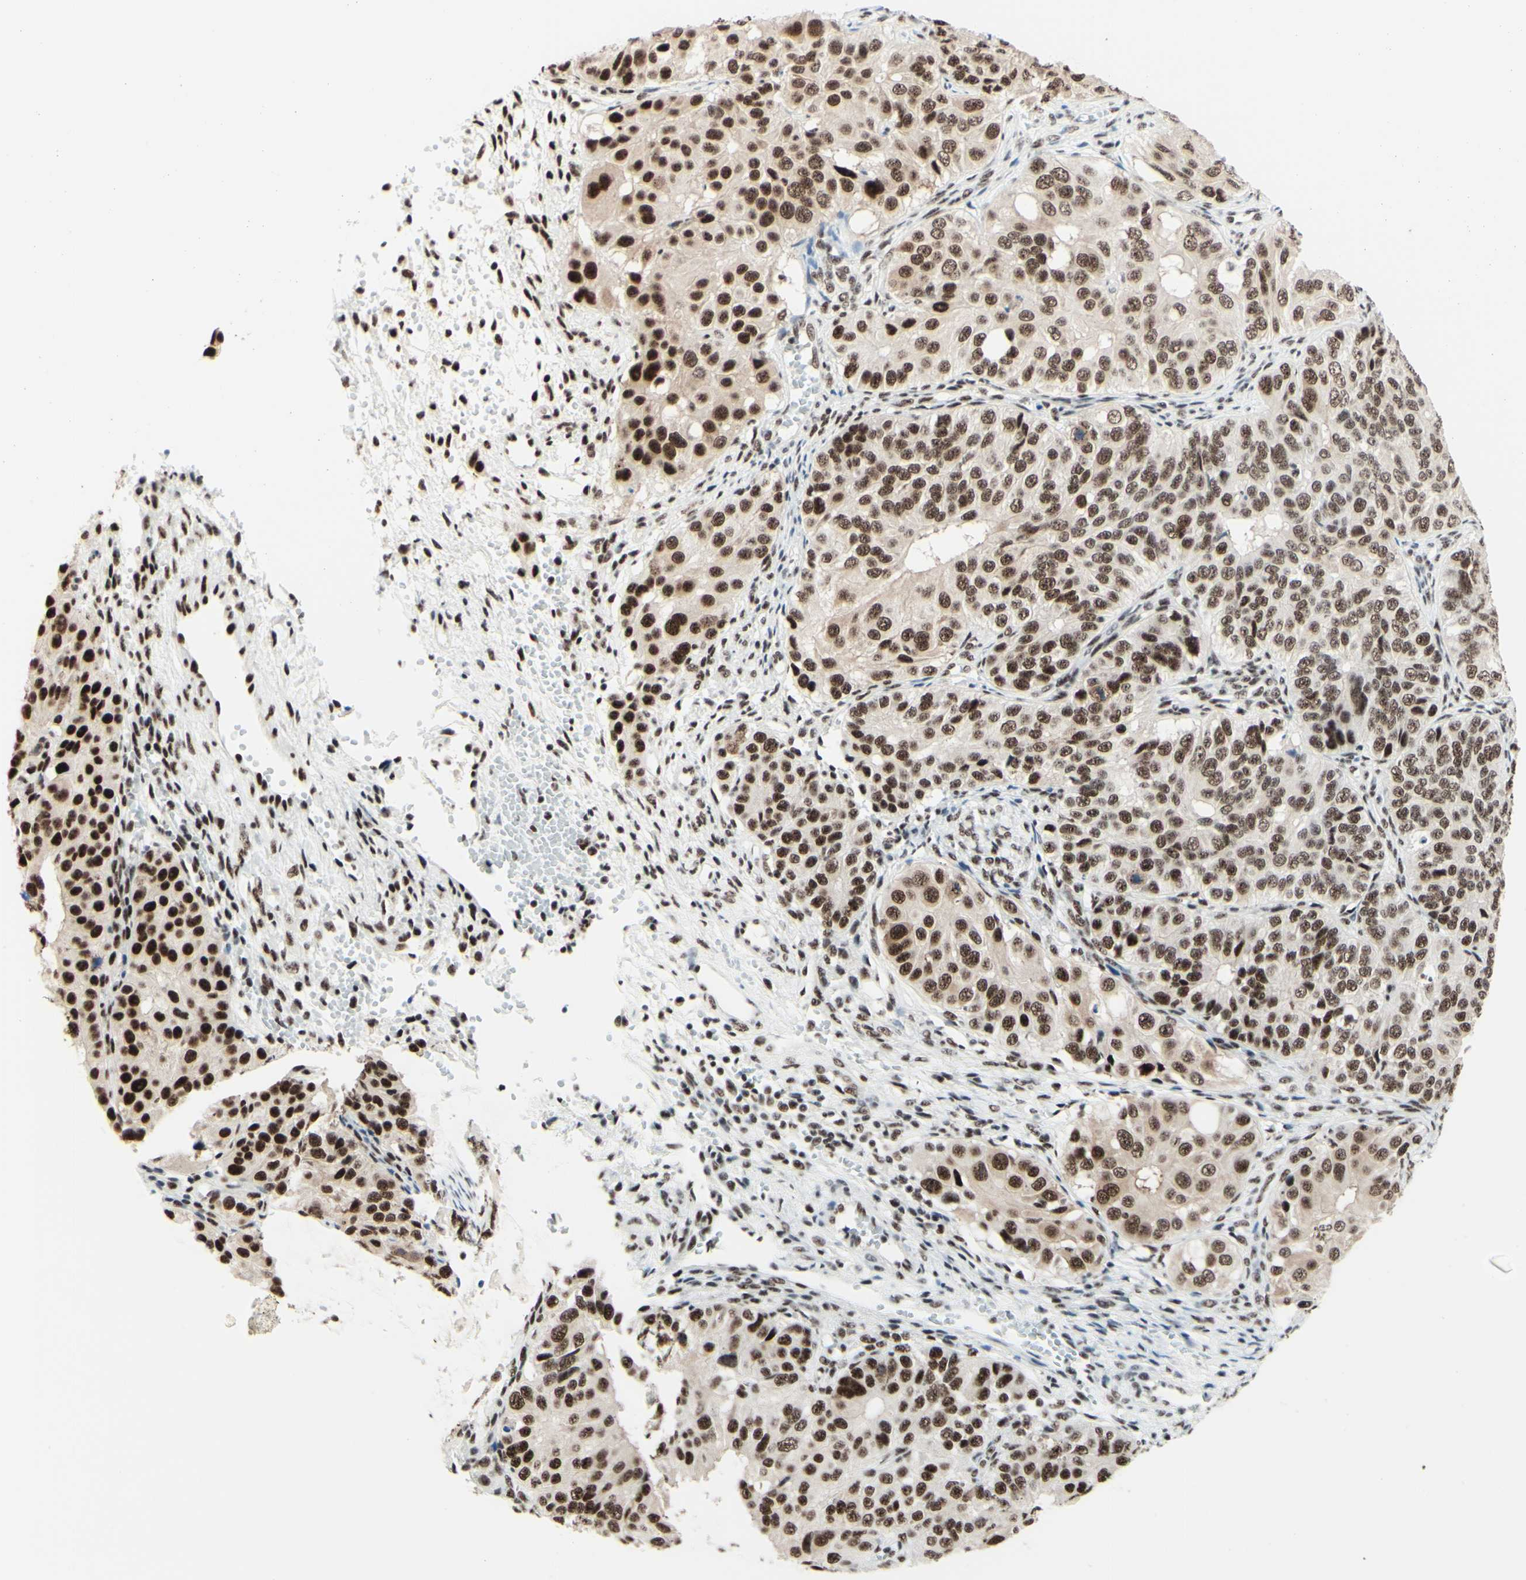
{"staining": {"intensity": "moderate", "quantity": ">75%", "location": "cytoplasmic/membranous,nuclear"}, "tissue": "ovarian cancer", "cell_type": "Tumor cells", "image_type": "cancer", "snomed": [{"axis": "morphology", "description": "Carcinoma, endometroid"}, {"axis": "topography", "description": "Ovary"}], "caption": "Brown immunohistochemical staining in ovarian endometroid carcinoma reveals moderate cytoplasmic/membranous and nuclear expression in about >75% of tumor cells.", "gene": "WTAP", "patient": {"sex": "female", "age": 51}}